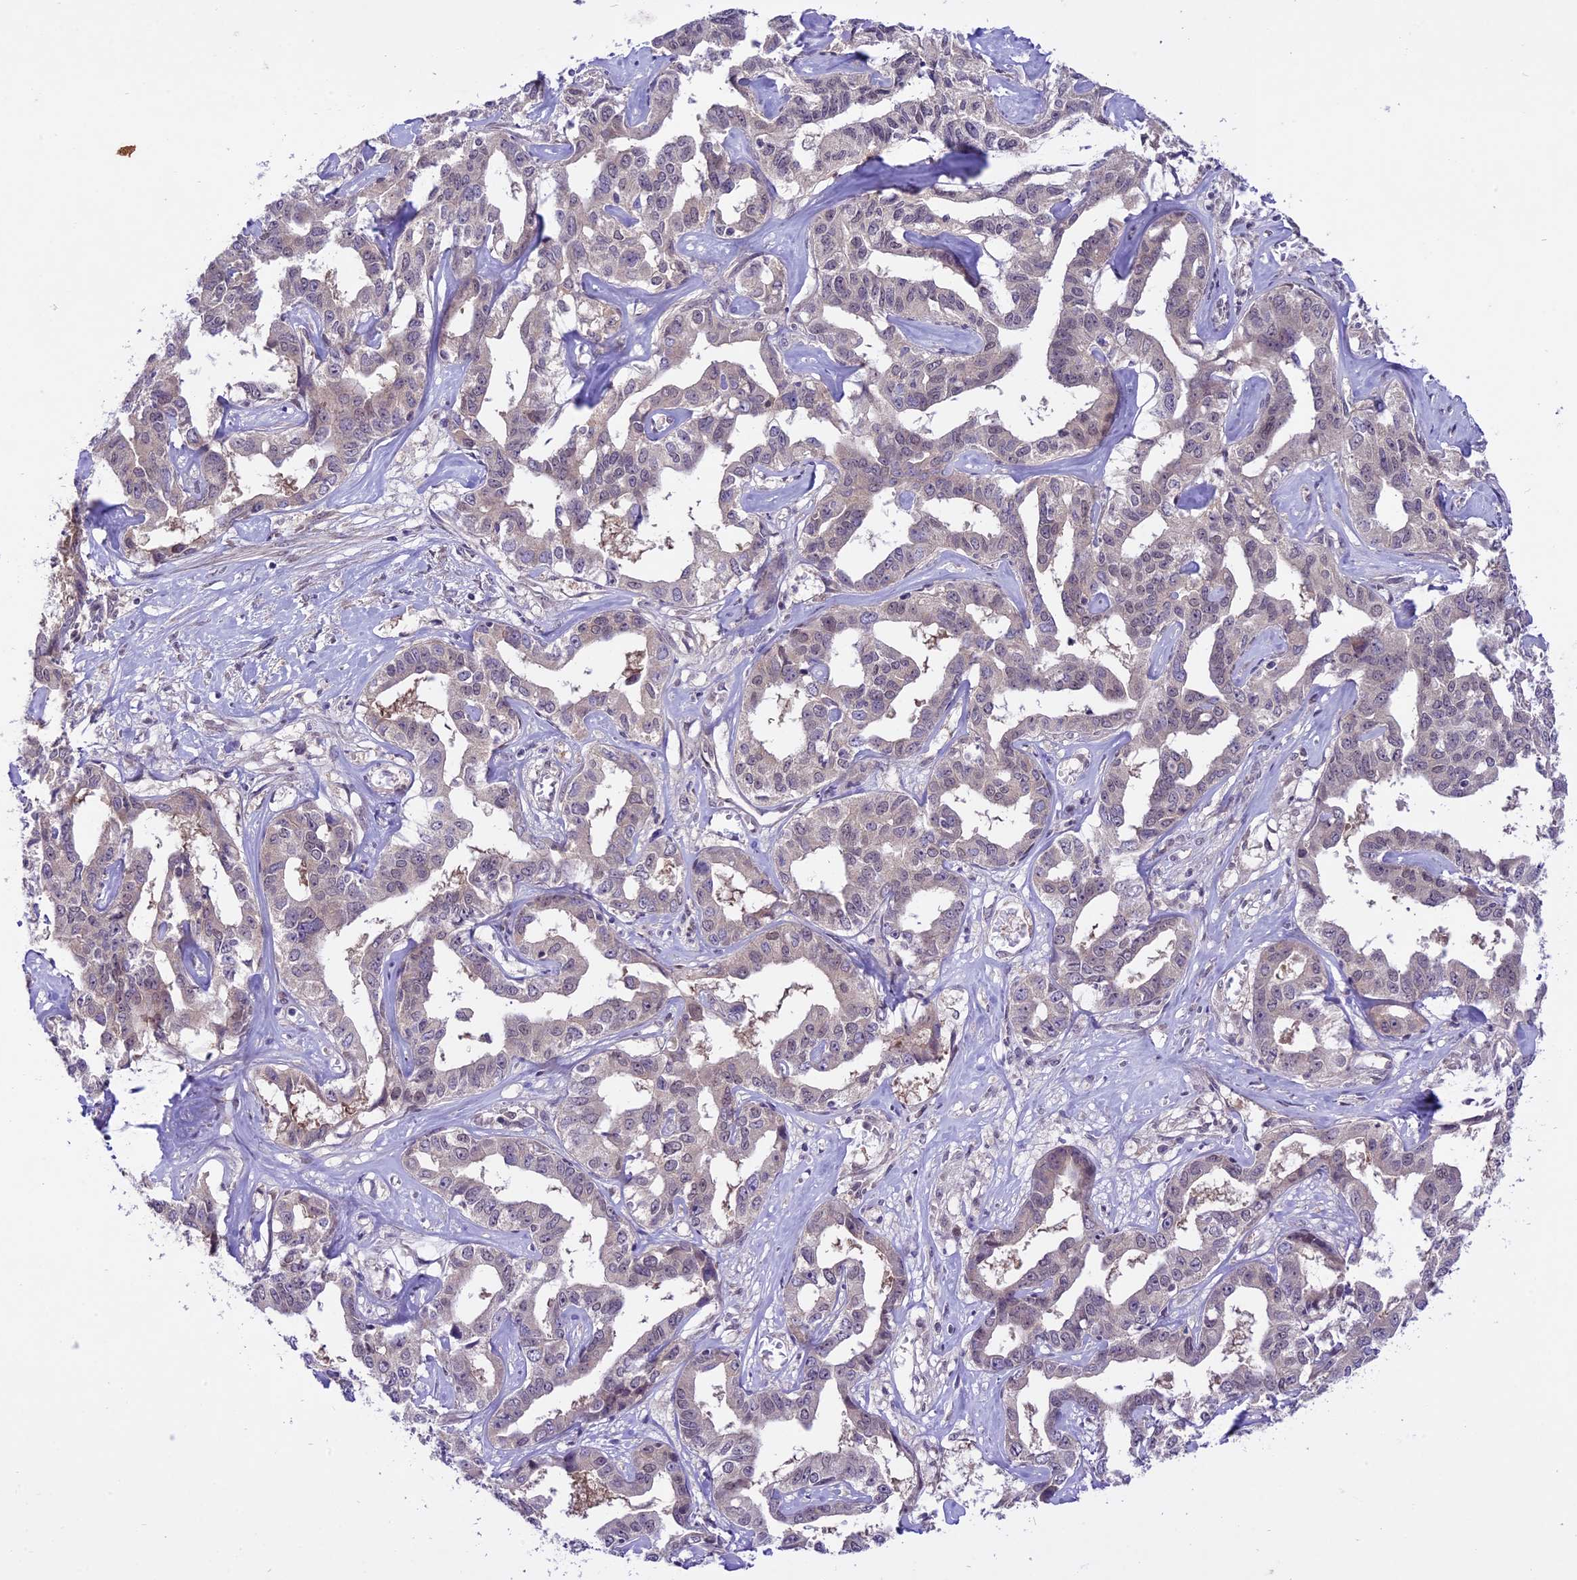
{"staining": {"intensity": "negative", "quantity": "none", "location": "none"}, "tissue": "liver cancer", "cell_type": "Tumor cells", "image_type": "cancer", "snomed": [{"axis": "morphology", "description": "Cholangiocarcinoma"}, {"axis": "topography", "description": "Liver"}], "caption": "This is an immunohistochemistry (IHC) micrograph of human liver cancer. There is no expression in tumor cells.", "gene": "SPRED1", "patient": {"sex": "male", "age": 59}}